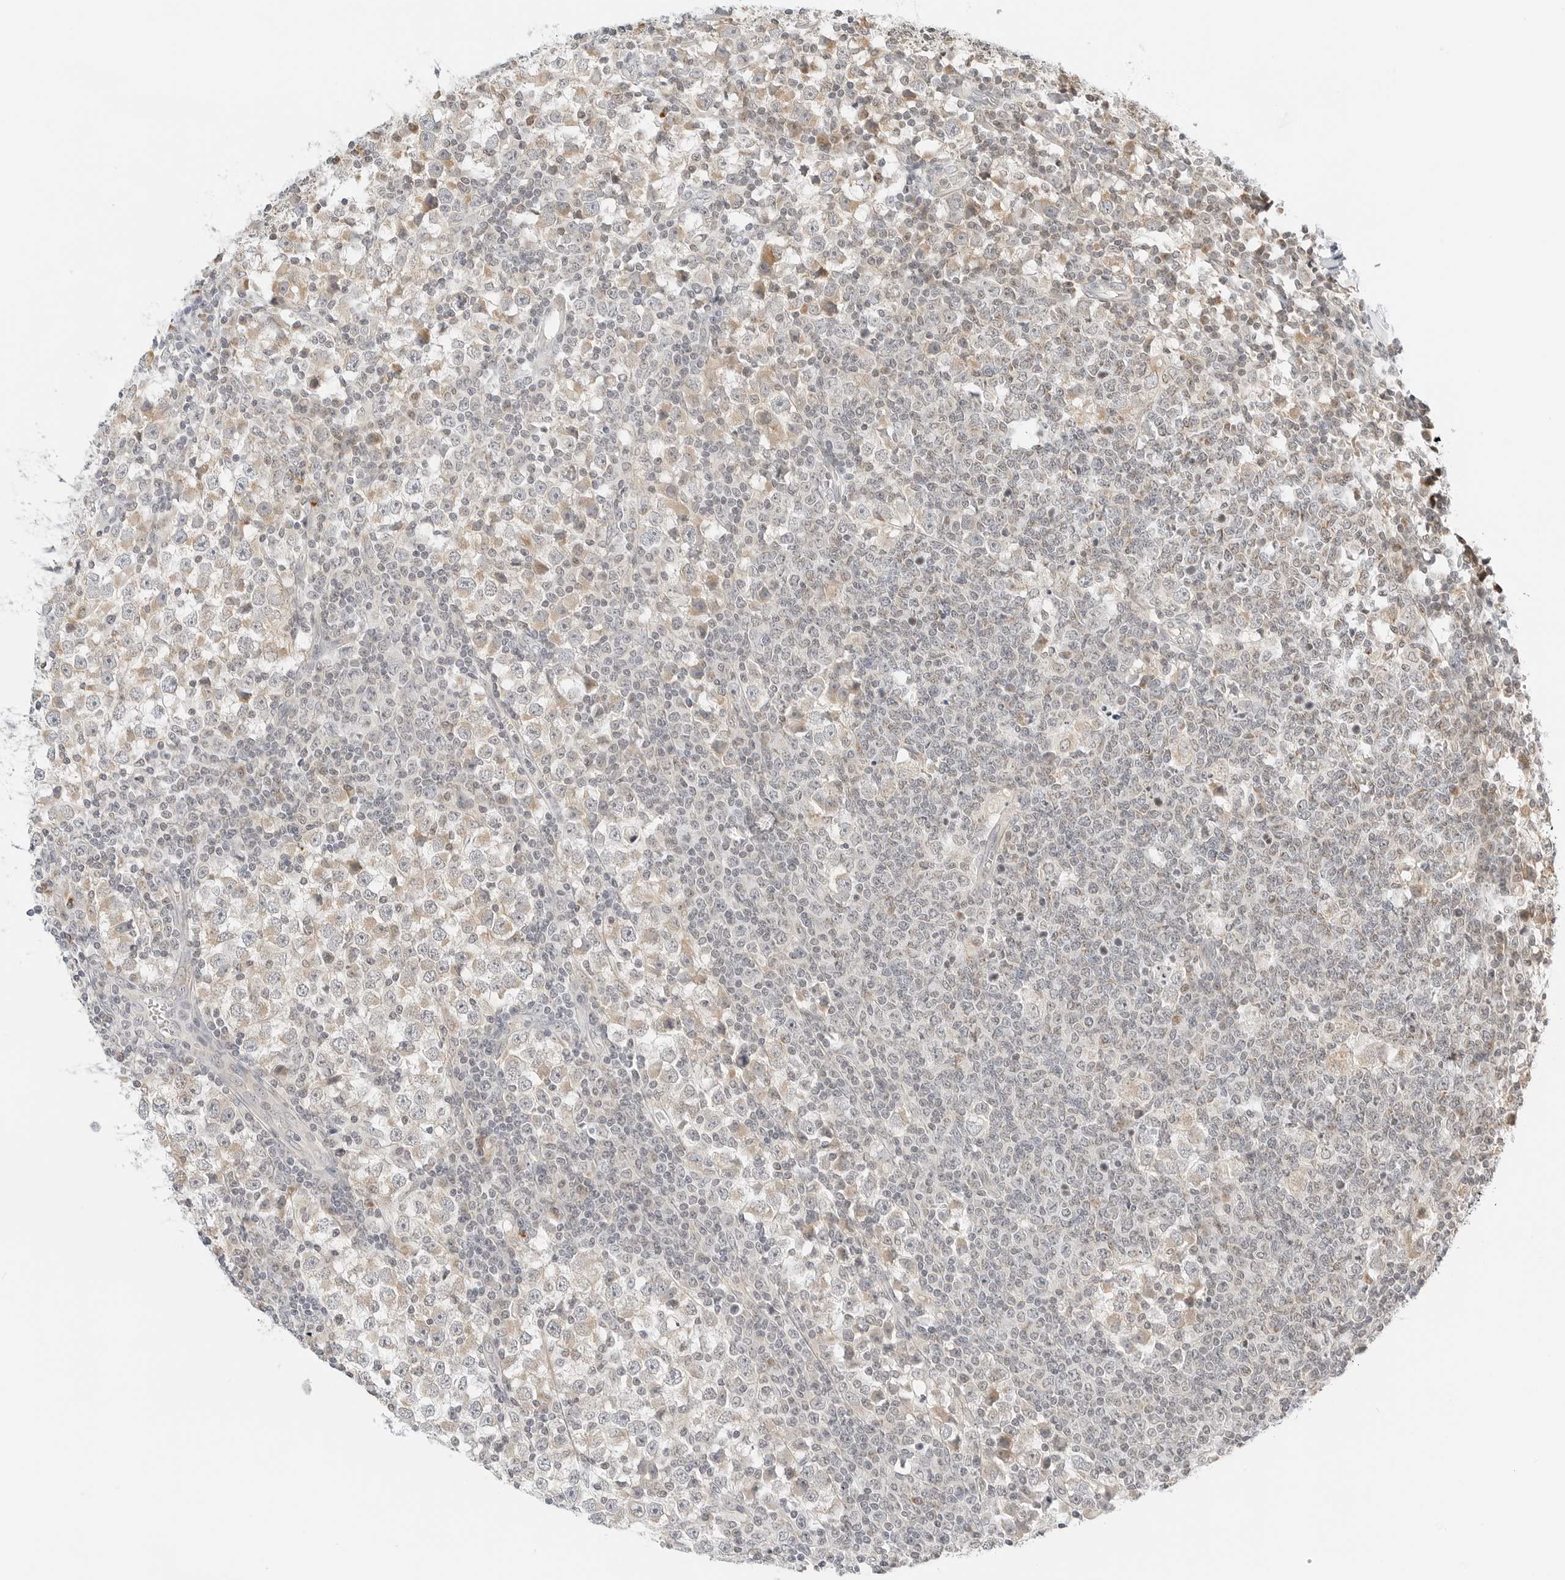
{"staining": {"intensity": "weak", "quantity": "25%-75%", "location": "cytoplasmic/membranous"}, "tissue": "testis cancer", "cell_type": "Tumor cells", "image_type": "cancer", "snomed": [{"axis": "morphology", "description": "Seminoma, NOS"}, {"axis": "topography", "description": "Testis"}], "caption": "Protein expression analysis of human testis cancer reveals weak cytoplasmic/membranous positivity in approximately 25%-75% of tumor cells.", "gene": "IQCC", "patient": {"sex": "male", "age": 65}}